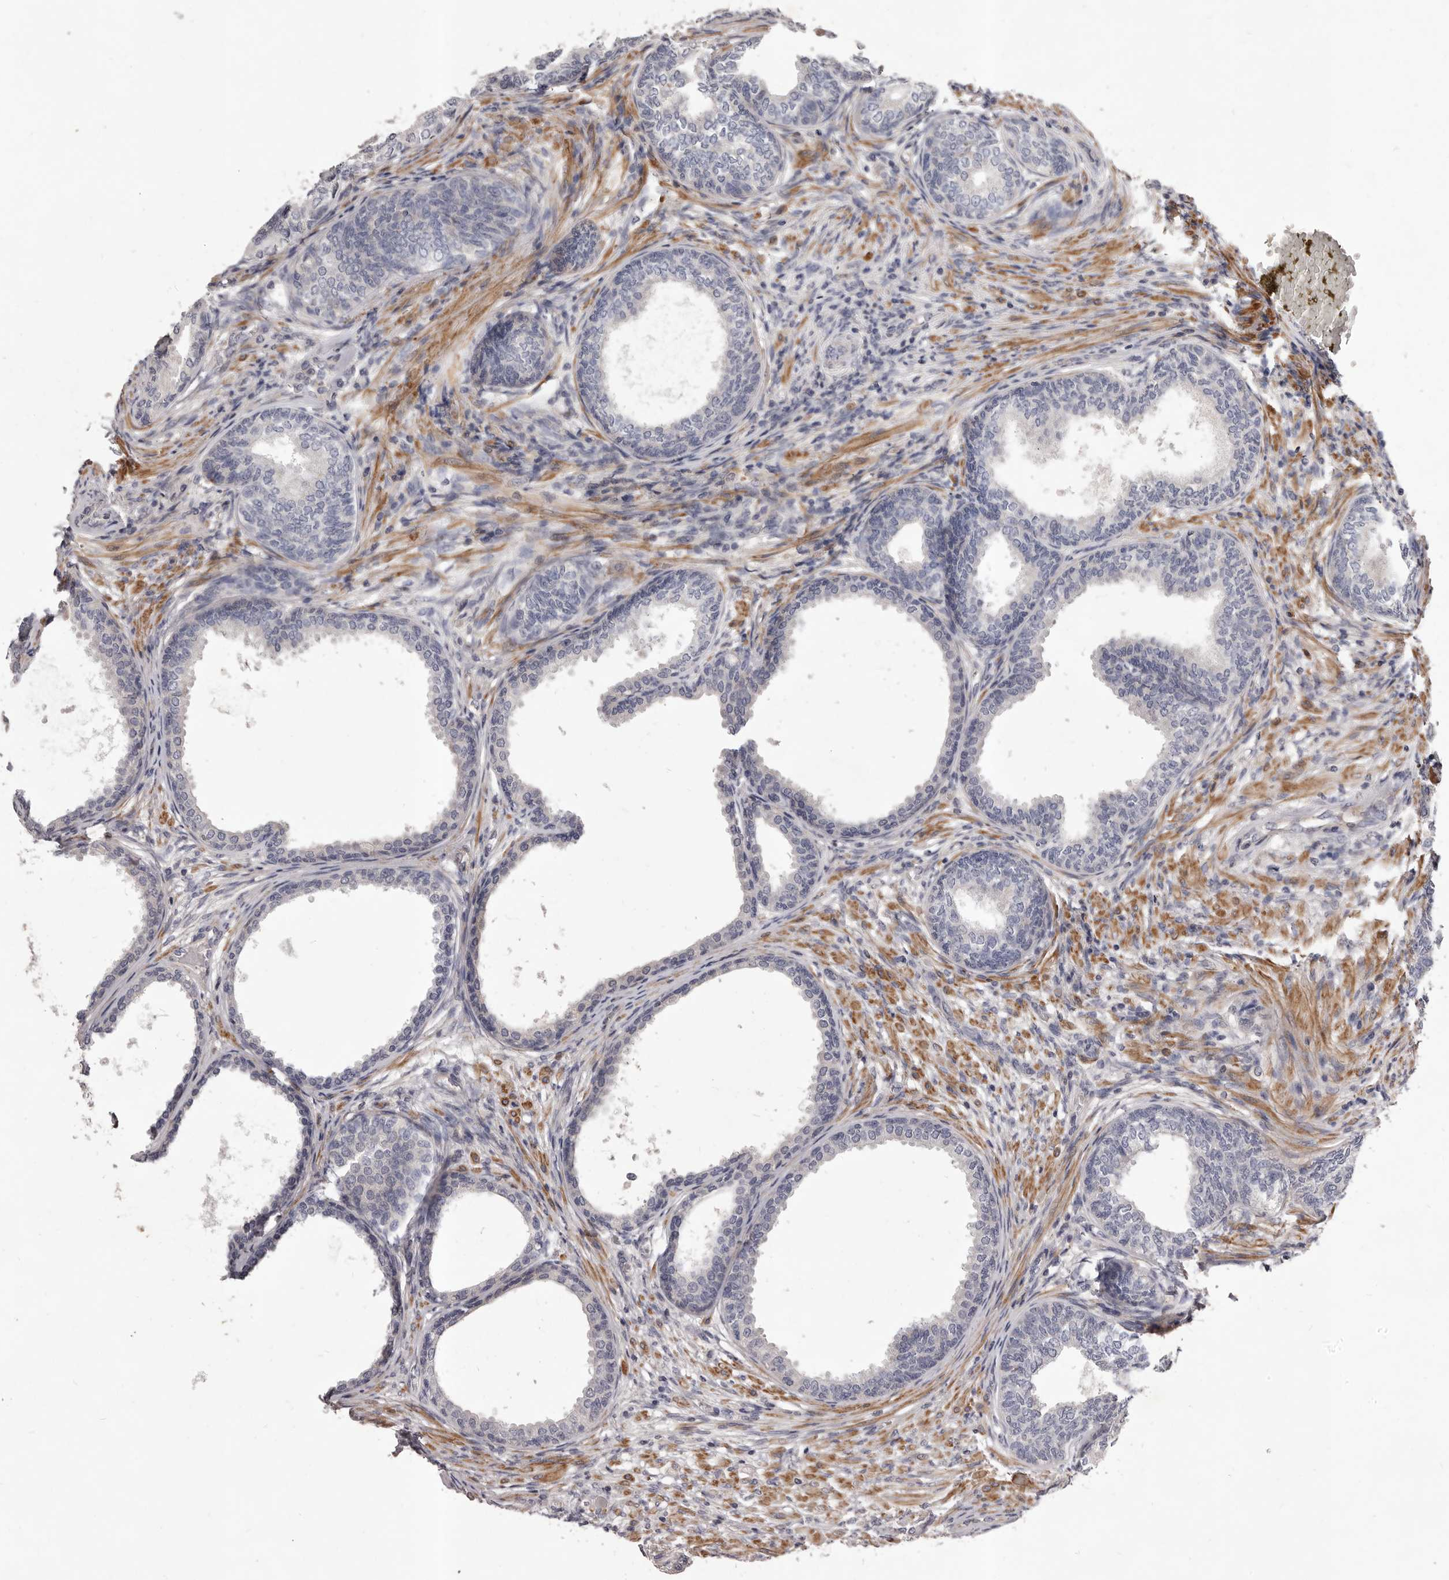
{"staining": {"intensity": "moderate", "quantity": "<25%", "location": "cytoplasmic/membranous"}, "tissue": "prostate", "cell_type": "Glandular cells", "image_type": "normal", "snomed": [{"axis": "morphology", "description": "Normal tissue, NOS"}, {"axis": "topography", "description": "Prostate"}], "caption": "Protein analysis of normal prostate exhibits moderate cytoplasmic/membranous positivity in approximately <25% of glandular cells.", "gene": "ALPK1", "patient": {"sex": "male", "age": 76}}